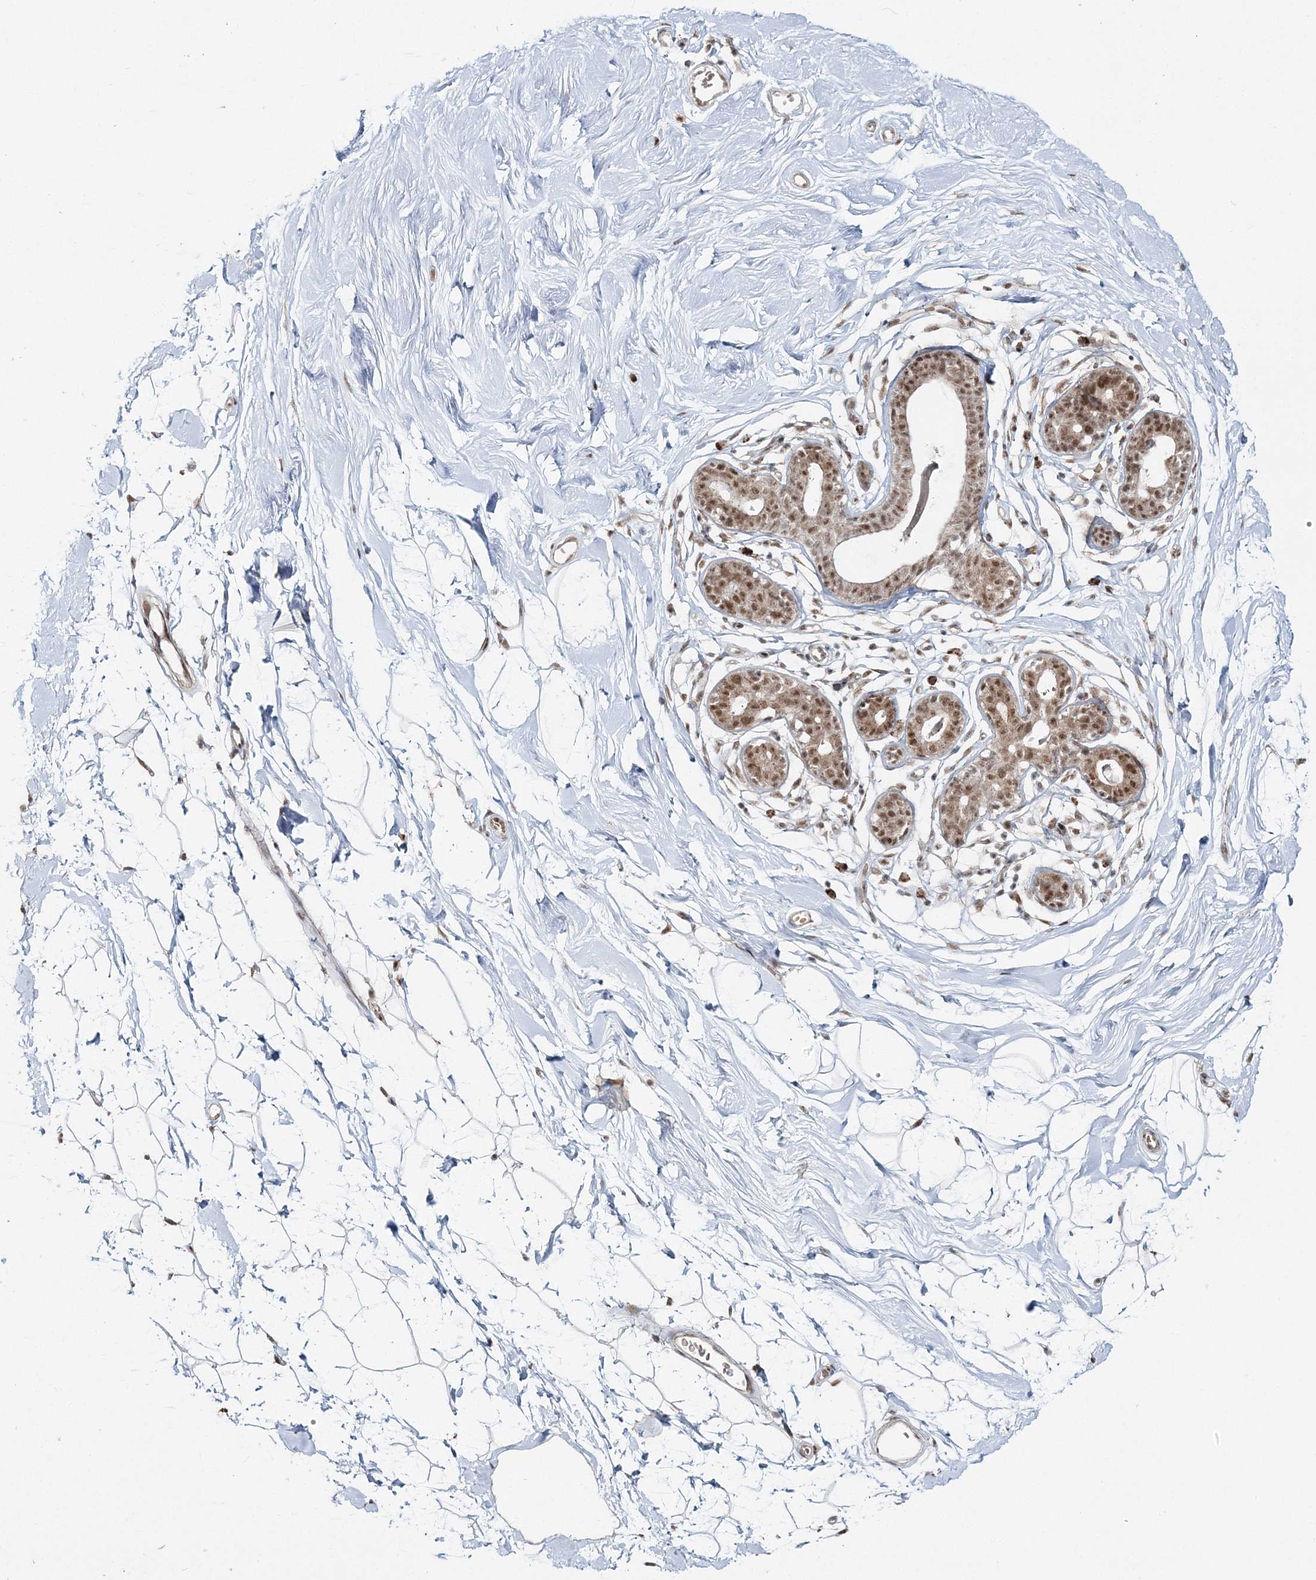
{"staining": {"intensity": "moderate", "quantity": "<25%", "location": "nuclear"}, "tissue": "breast", "cell_type": "Adipocytes", "image_type": "normal", "snomed": [{"axis": "morphology", "description": "Normal tissue, NOS"}, {"axis": "topography", "description": "Breast"}], "caption": "Breast stained with immunohistochemistry demonstrates moderate nuclear staining in about <25% of adipocytes. The staining was performed using DAB (3,3'-diaminobenzidine), with brown indicating positive protein expression. Nuclei are stained blue with hematoxylin.", "gene": "ENSG00000290315", "patient": {"sex": "female", "age": 26}}